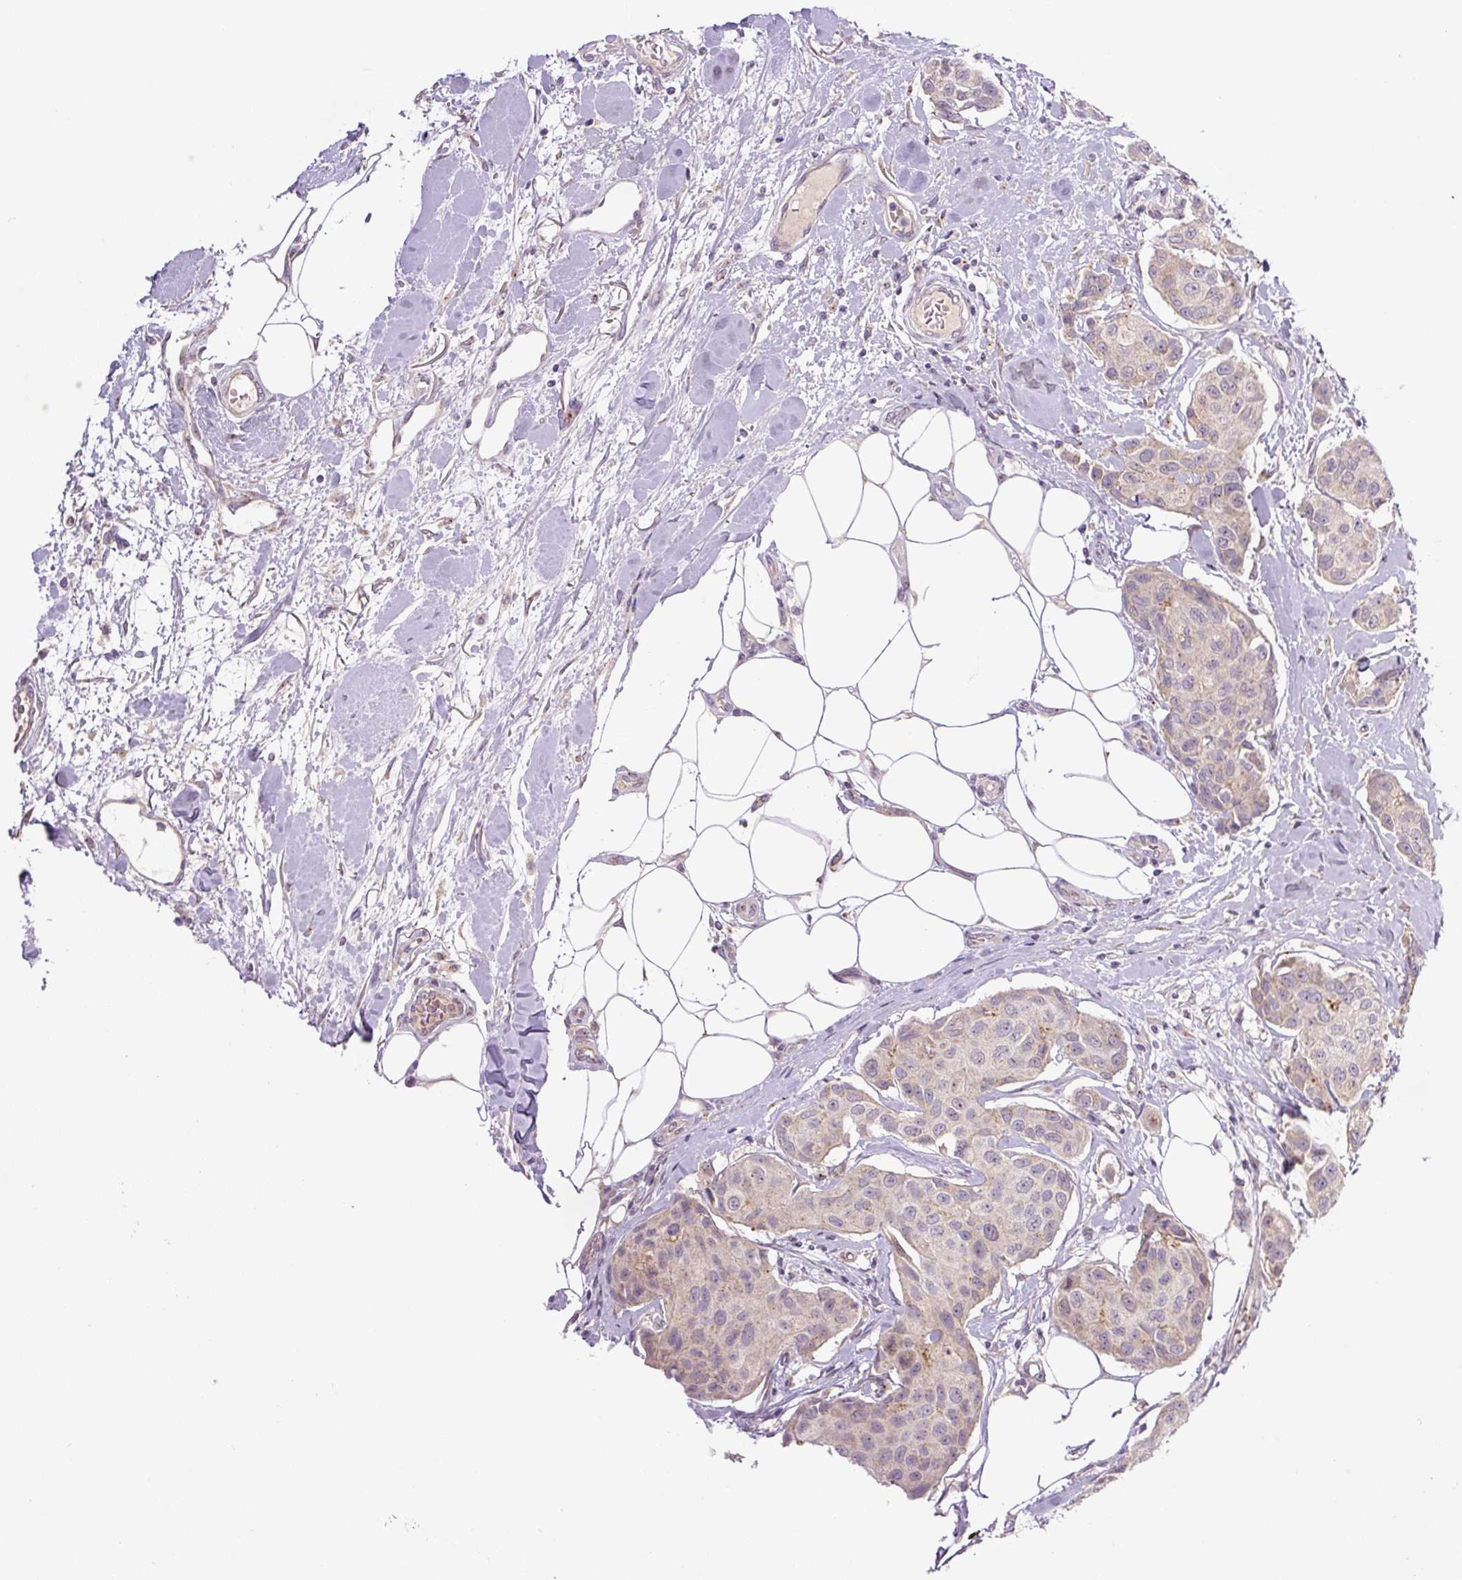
{"staining": {"intensity": "negative", "quantity": "none", "location": "none"}, "tissue": "breast cancer", "cell_type": "Tumor cells", "image_type": "cancer", "snomed": [{"axis": "morphology", "description": "Duct carcinoma"}, {"axis": "topography", "description": "Breast"}, {"axis": "topography", "description": "Lymph node"}], "caption": "This image is of infiltrating ductal carcinoma (breast) stained with IHC to label a protein in brown with the nuclei are counter-stained blue. There is no expression in tumor cells.", "gene": "PCM1", "patient": {"sex": "female", "age": 80}}